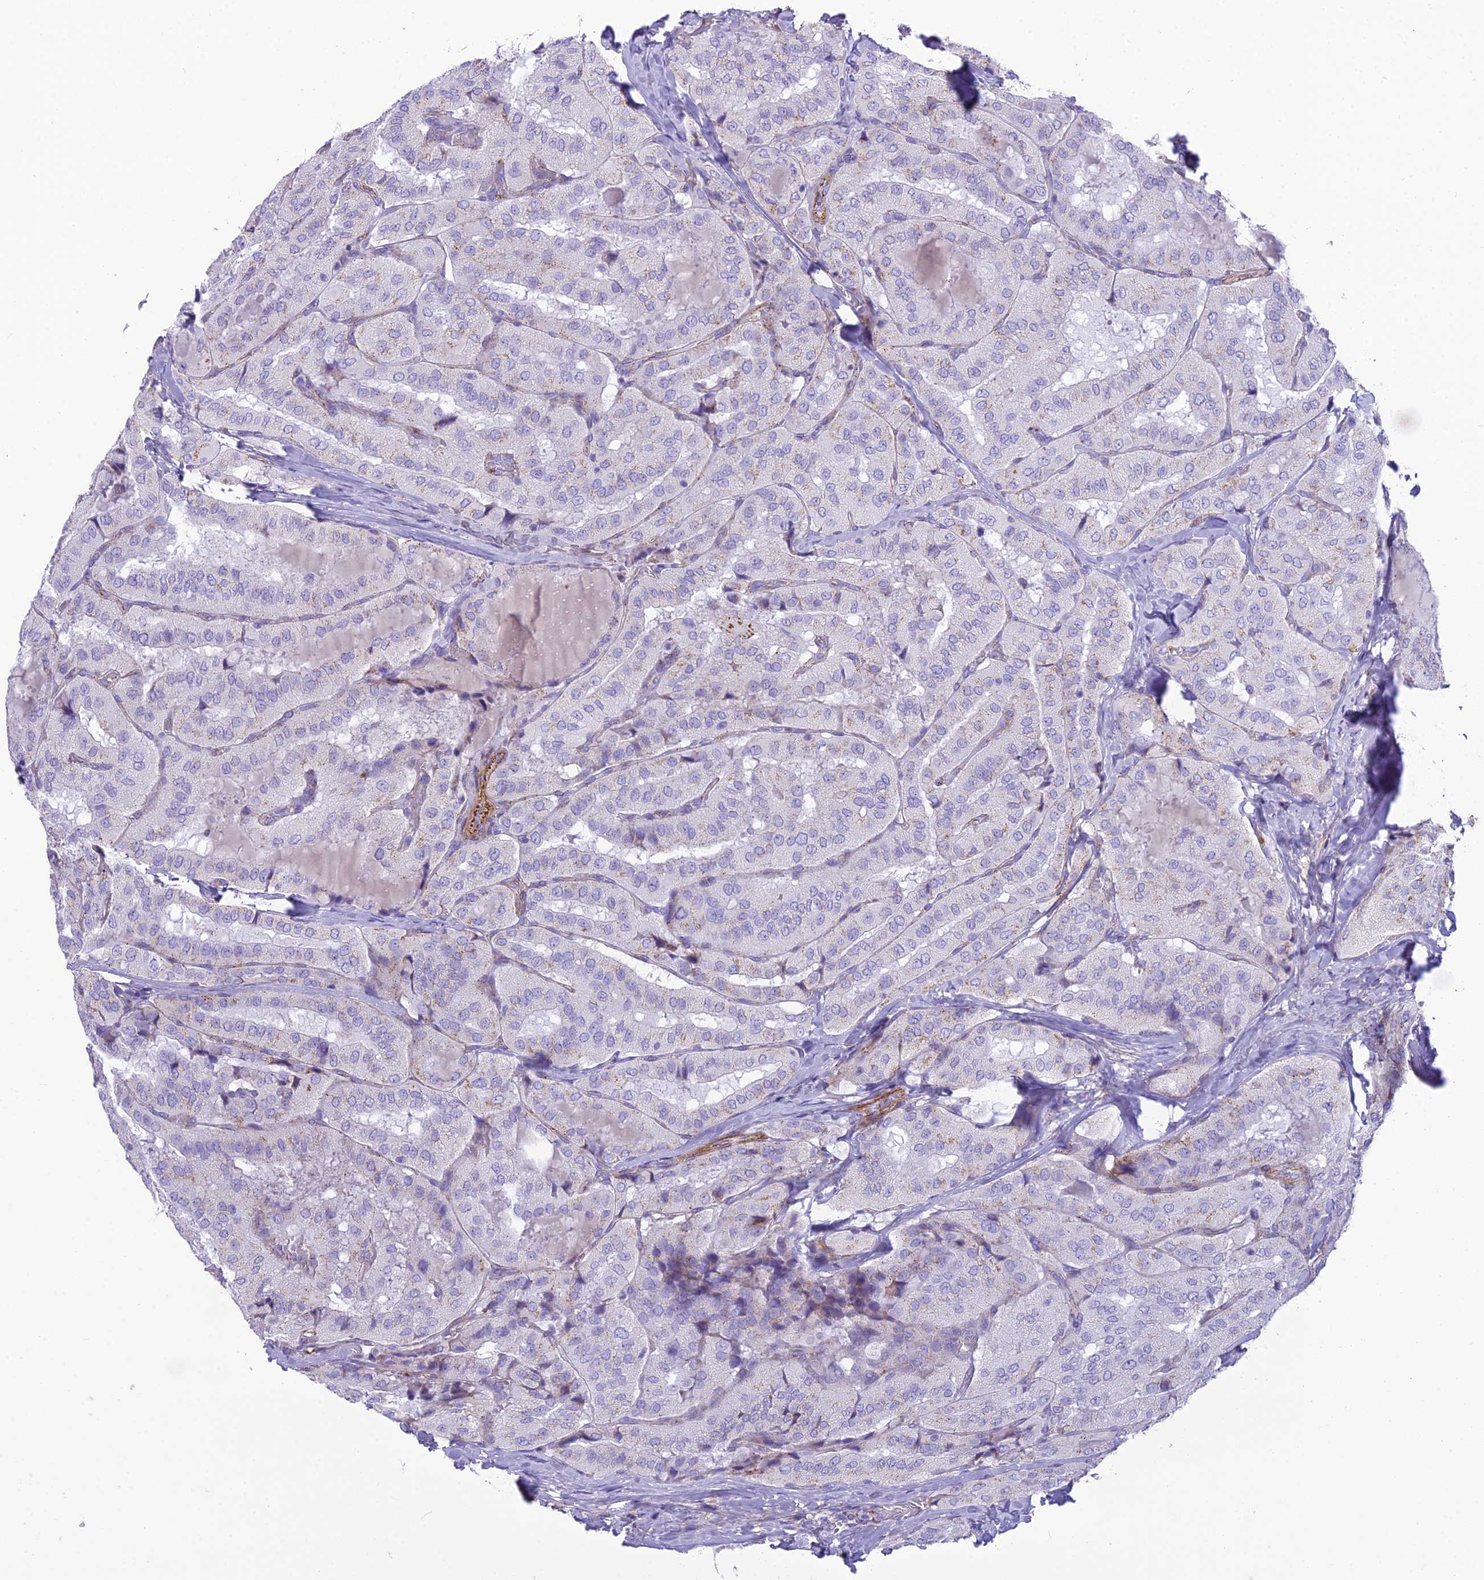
{"staining": {"intensity": "negative", "quantity": "none", "location": "none"}, "tissue": "thyroid cancer", "cell_type": "Tumor cells", "image_type": "cancer", "snomed": [{"axis": "morphology", "description": "Normal tissue, NOS"}, {"axis": "morphology", "description": "Papillary adenocarcinoma, NOS"}, {"axis": "topography", "description": "Thyroid gland"}], "caption": "An immunohistochemistry image of thyroid cancer is shown. There is no staining in tumor cells of thyroid cancer.", "gene": "GFRA1", "patient": {"sex": "female", "age": 59}}